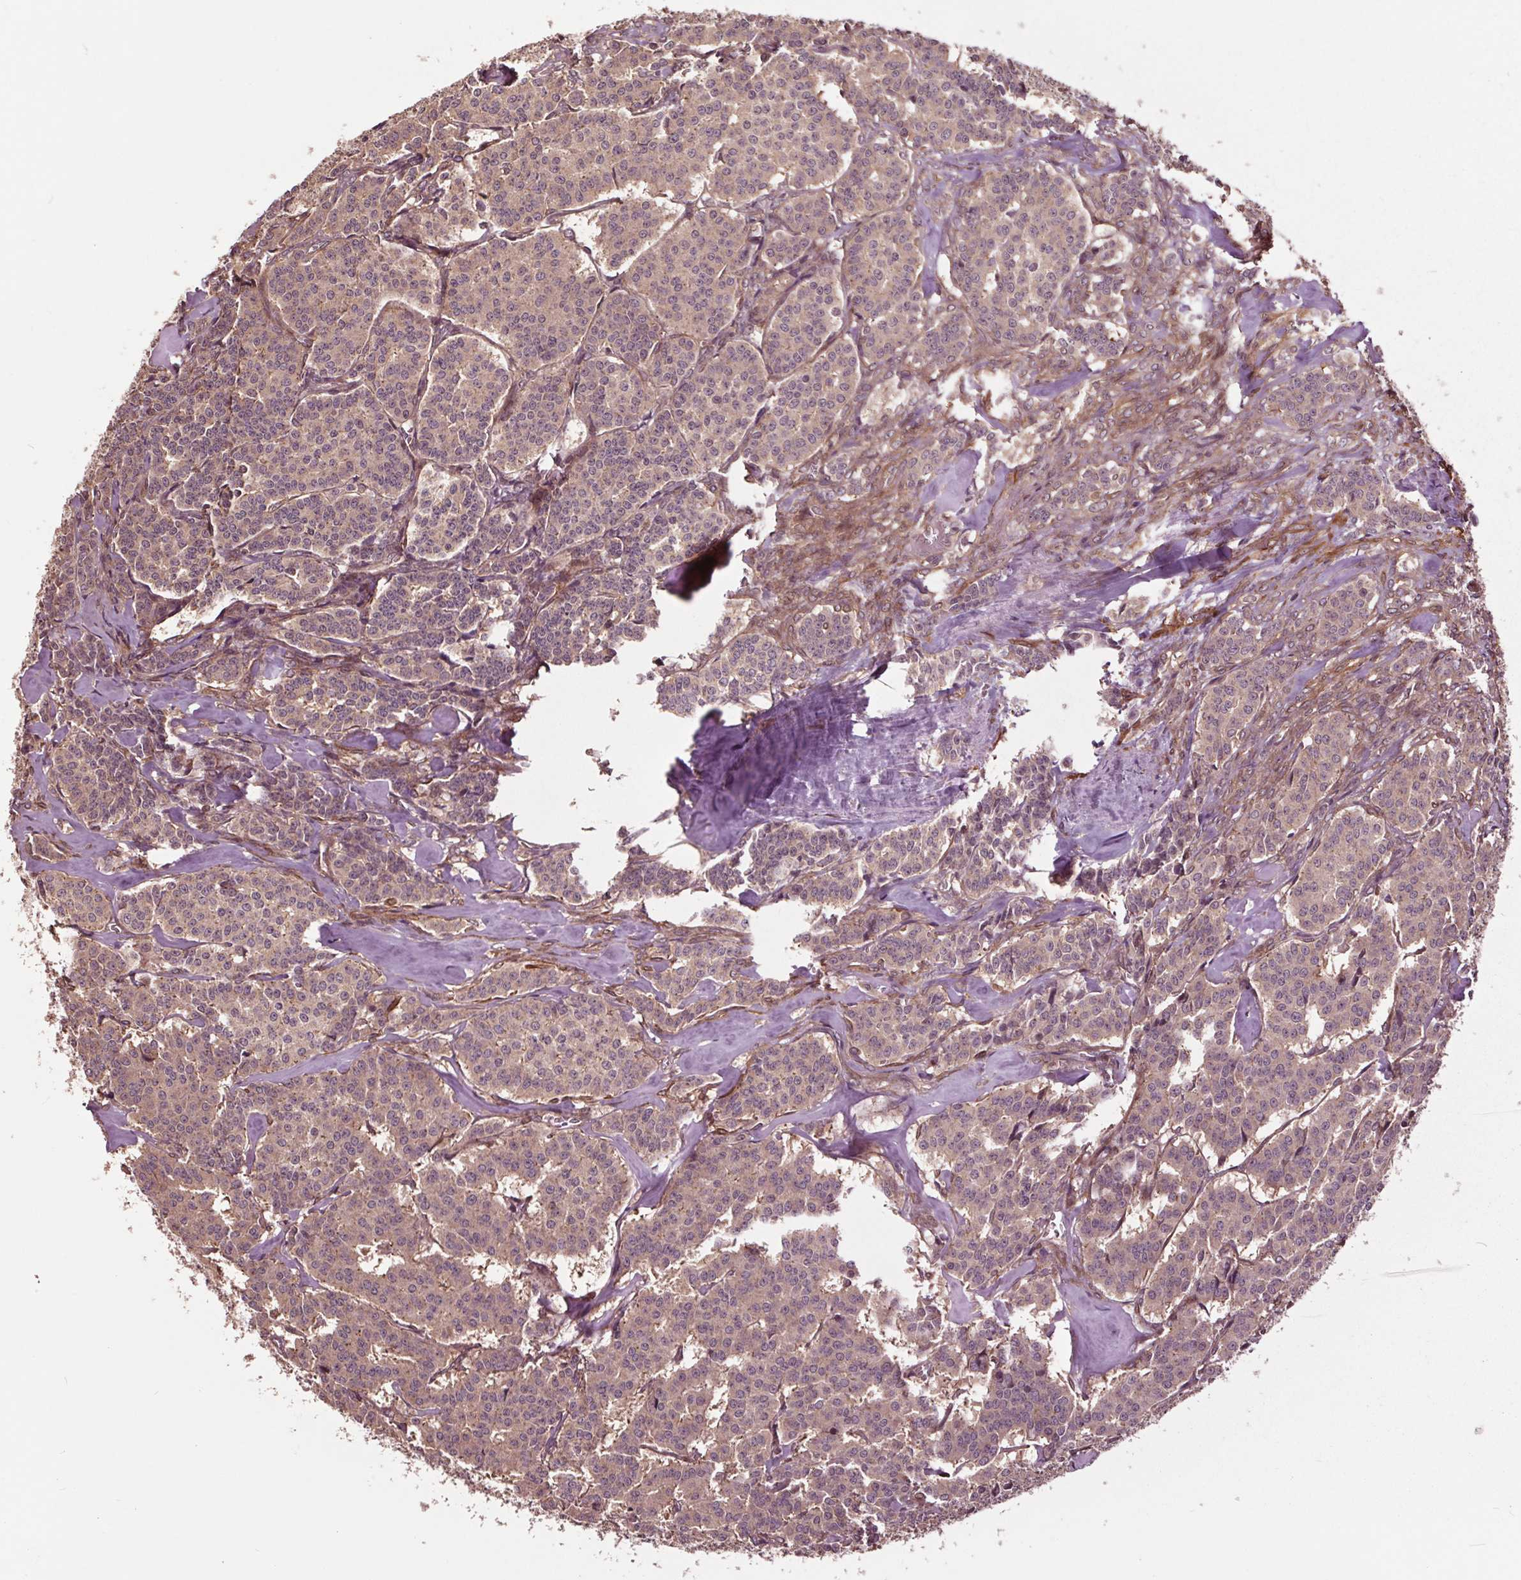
{"staining": {"intensity": "weak", "quantity": ">75%", "location": "cytoplasmic/membranous"}, "tissue": "carcinoid", "cell_type": "Tumor cells", "image_type": "cancer", "snomed": [{"axis": "morphology", "description": "Carcinoid, malignant, NOS"}, {"axis": "topography", "description": "Lung"}], "caption": "Human malignant carcinoid stained for a protein (brown) shows weak cytoplasmic/membranous positive staining in approximately >75% of tumor cells.", "gene": "CEP95", "patient": {"sex": "female", "age": 46}}